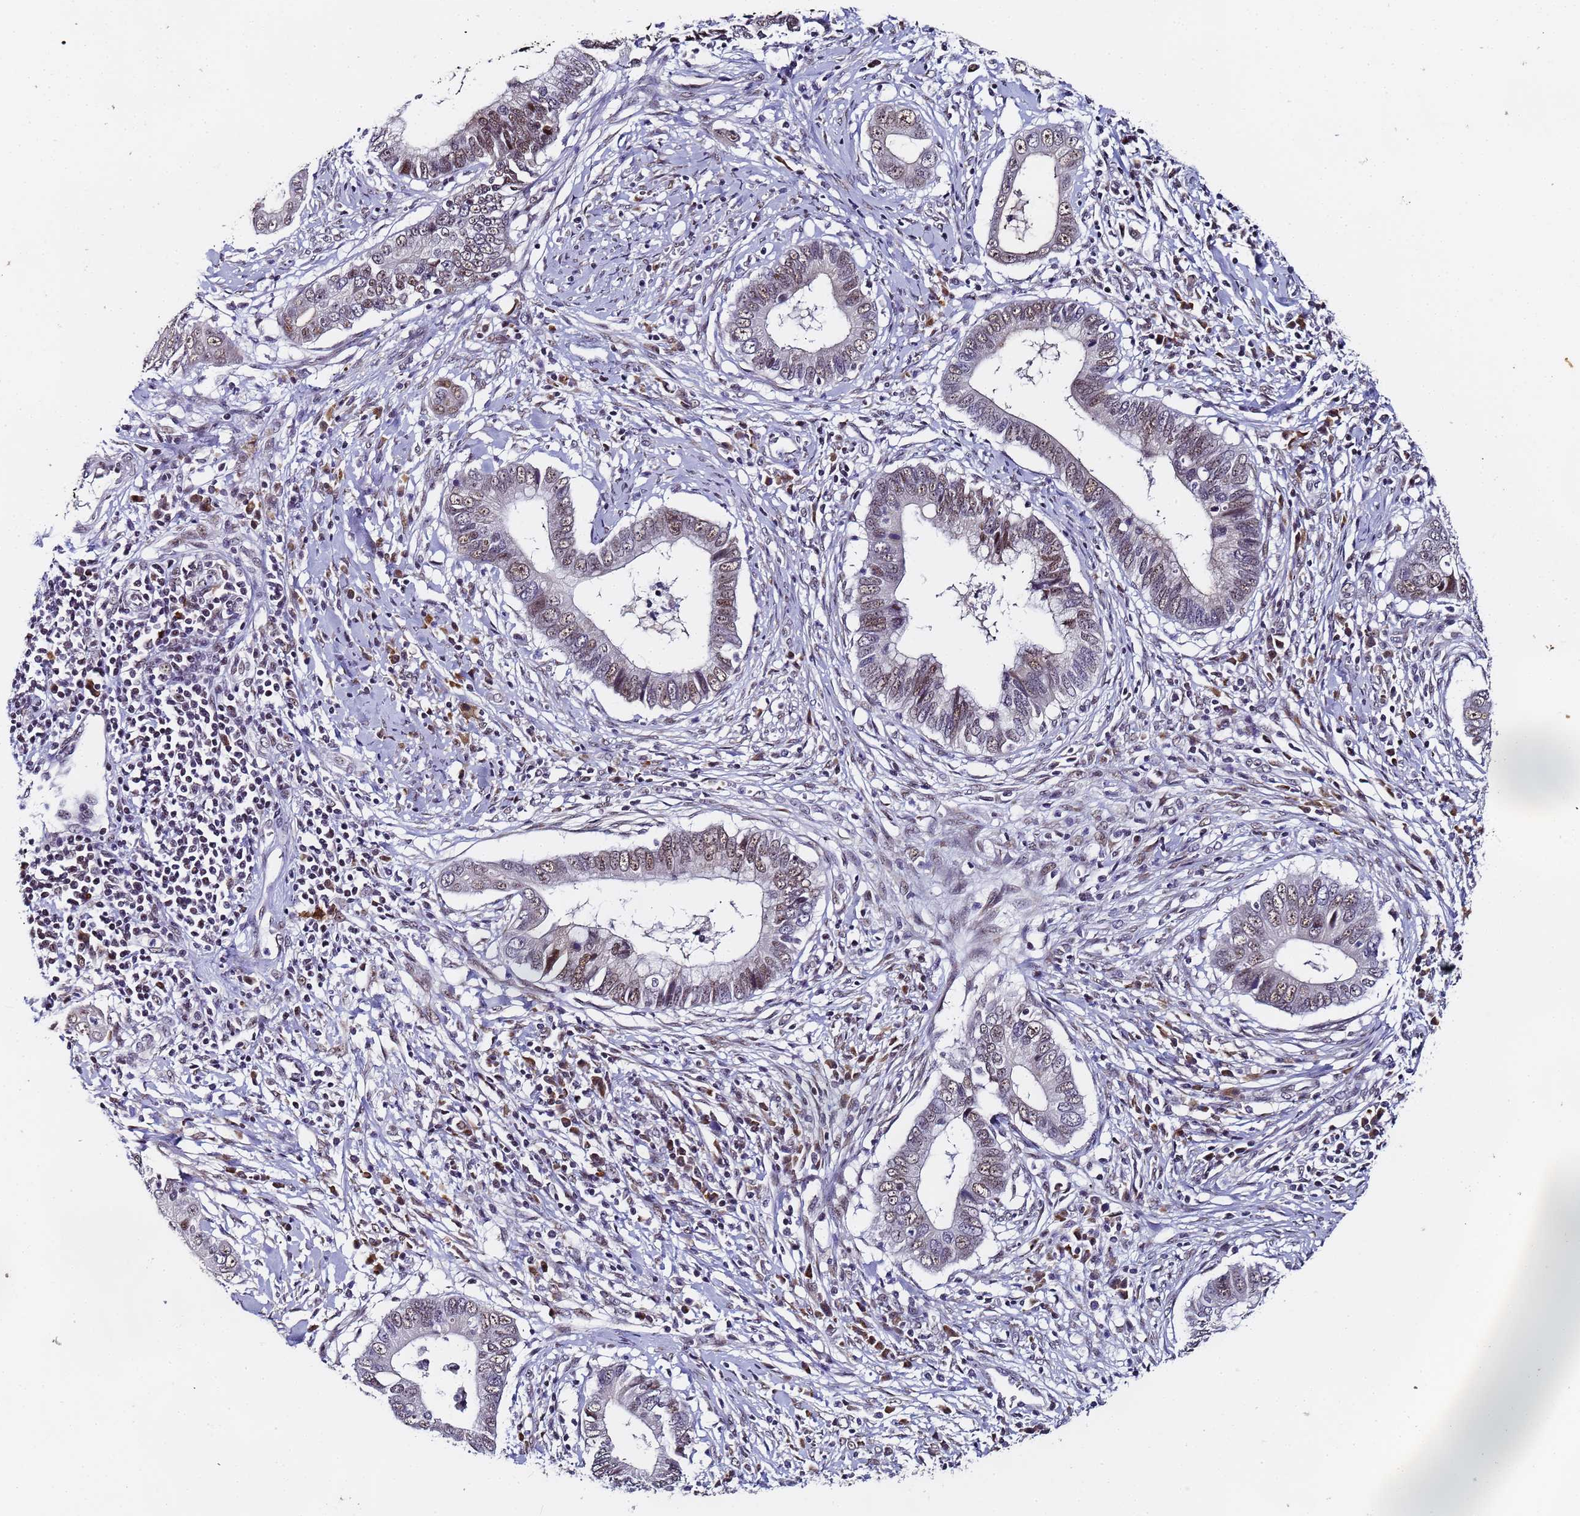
{"staining": {"intensity": "moderate", "quantity": "25%-75%", "location": "nuclear"}, "tissue": "cervical cancer", "cell_type": "Tumor cells", "image_type": "cancer", "snomed": [{"axis": "morphology", "description": "Adenocarcinoma, NOS"}, {"axis": "topography", "description": "Cervix"}], "caption": "Cervical adenocarcinoma was stained to show a protein in brown. There is medium levels of moderate nuclear positivity in approximately 25%-75% of tumor cells.", "gene": "FNBP4", "patient": {"sex": "female", "age": 44}}